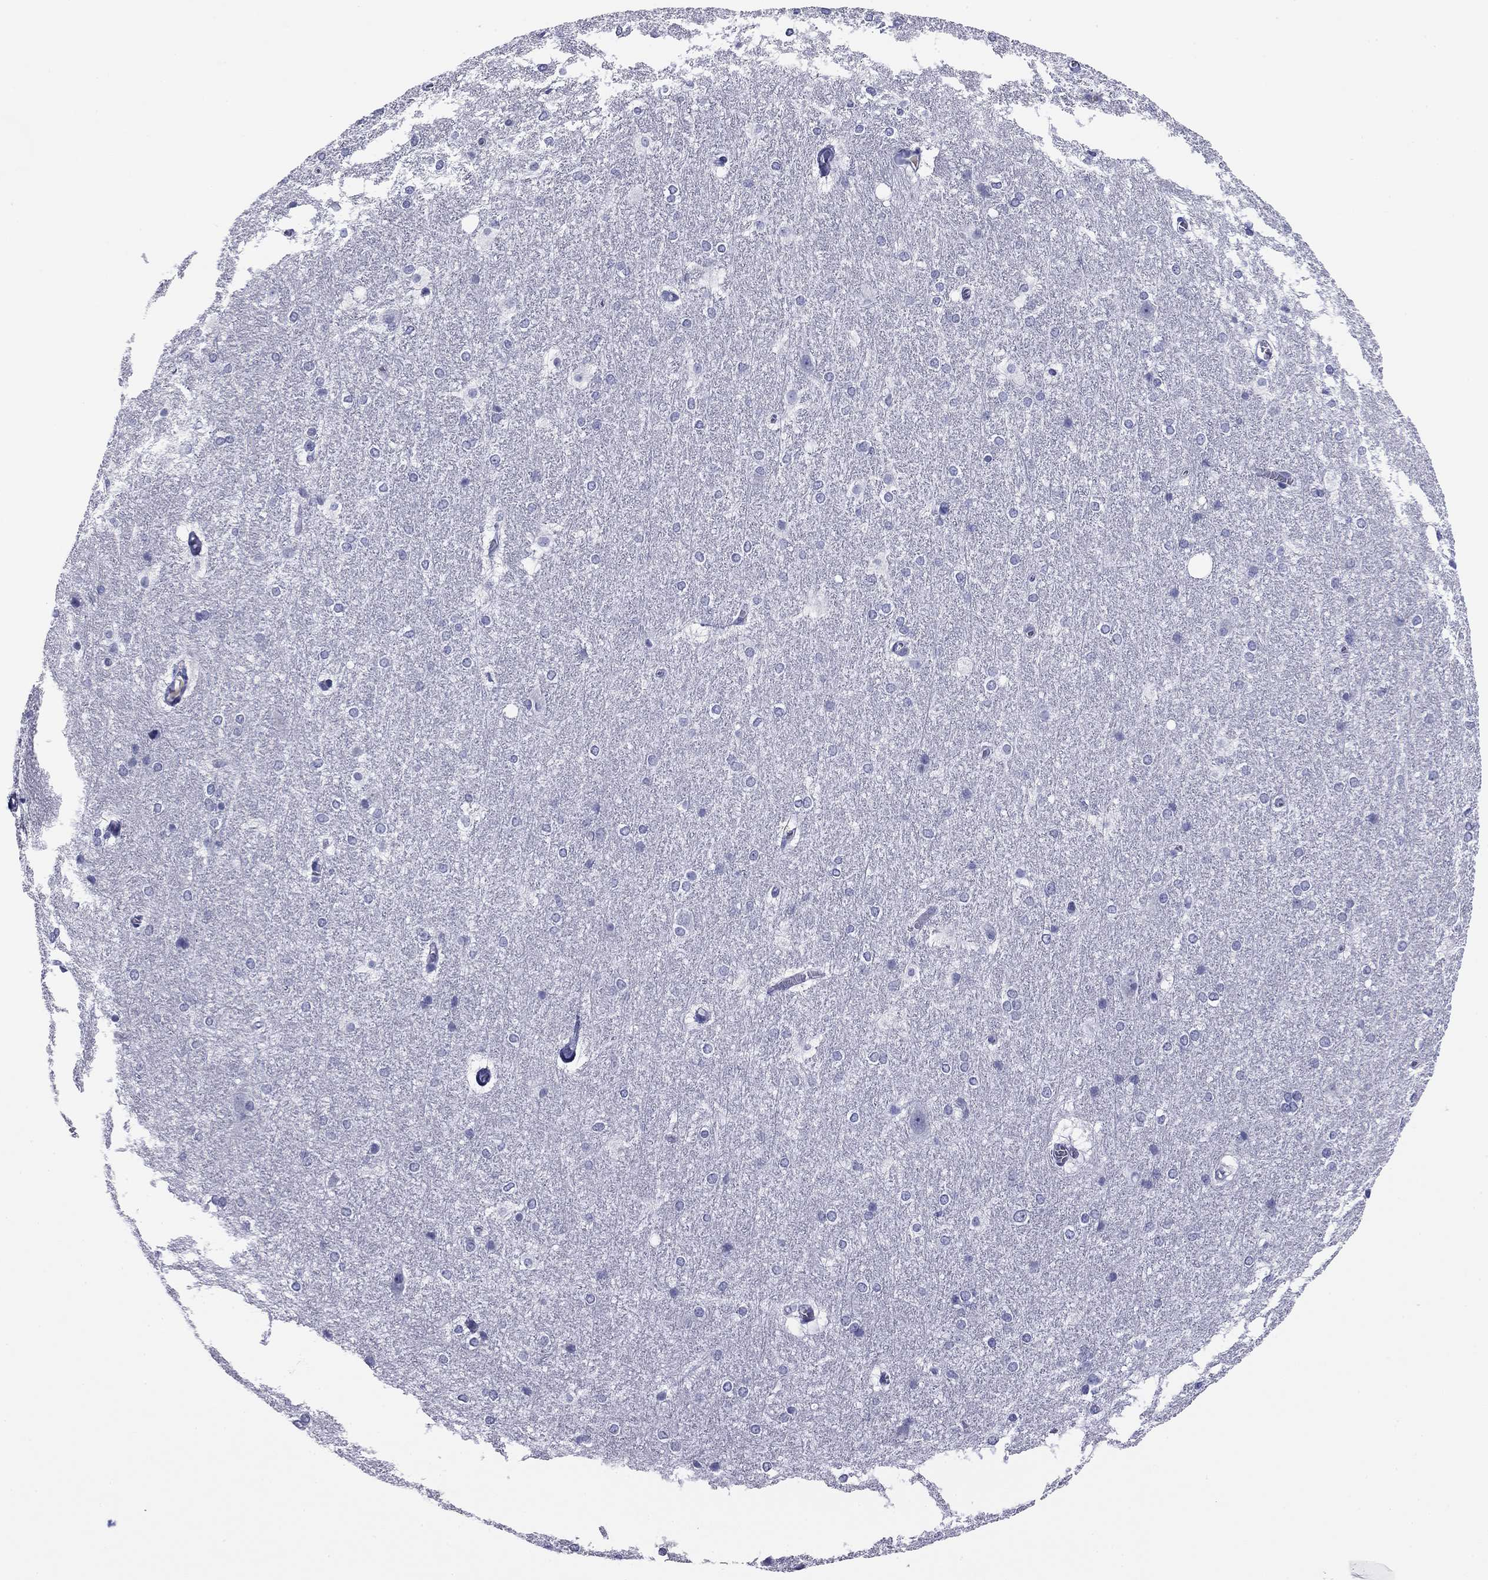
{"staining": {"intensity": "negative", "quantity": "none", "location": "none"}, "tissue": "hippocampus", "cell_type": "Glial cells", "image_type": "normal", "snomed": [{"axis": "morphology", "description": "Normal tissue, NOS"}, {"axis": "topography", "description": "Cerebral cortex"}, {"axis": "topography", "description": "Hippocampus"}], "caption": "Glial cells are negative for brown protein staining in normal hippocampus. (Stains: DAB (3,3'-diaminobenzidine) immunohistochemistry (IHC) with hematoxylin counter stain, Microscopy: brightfield microscopy at high magnification).", "gene": "ABCC2", "patient": {"sex": "female", "age": 19}}